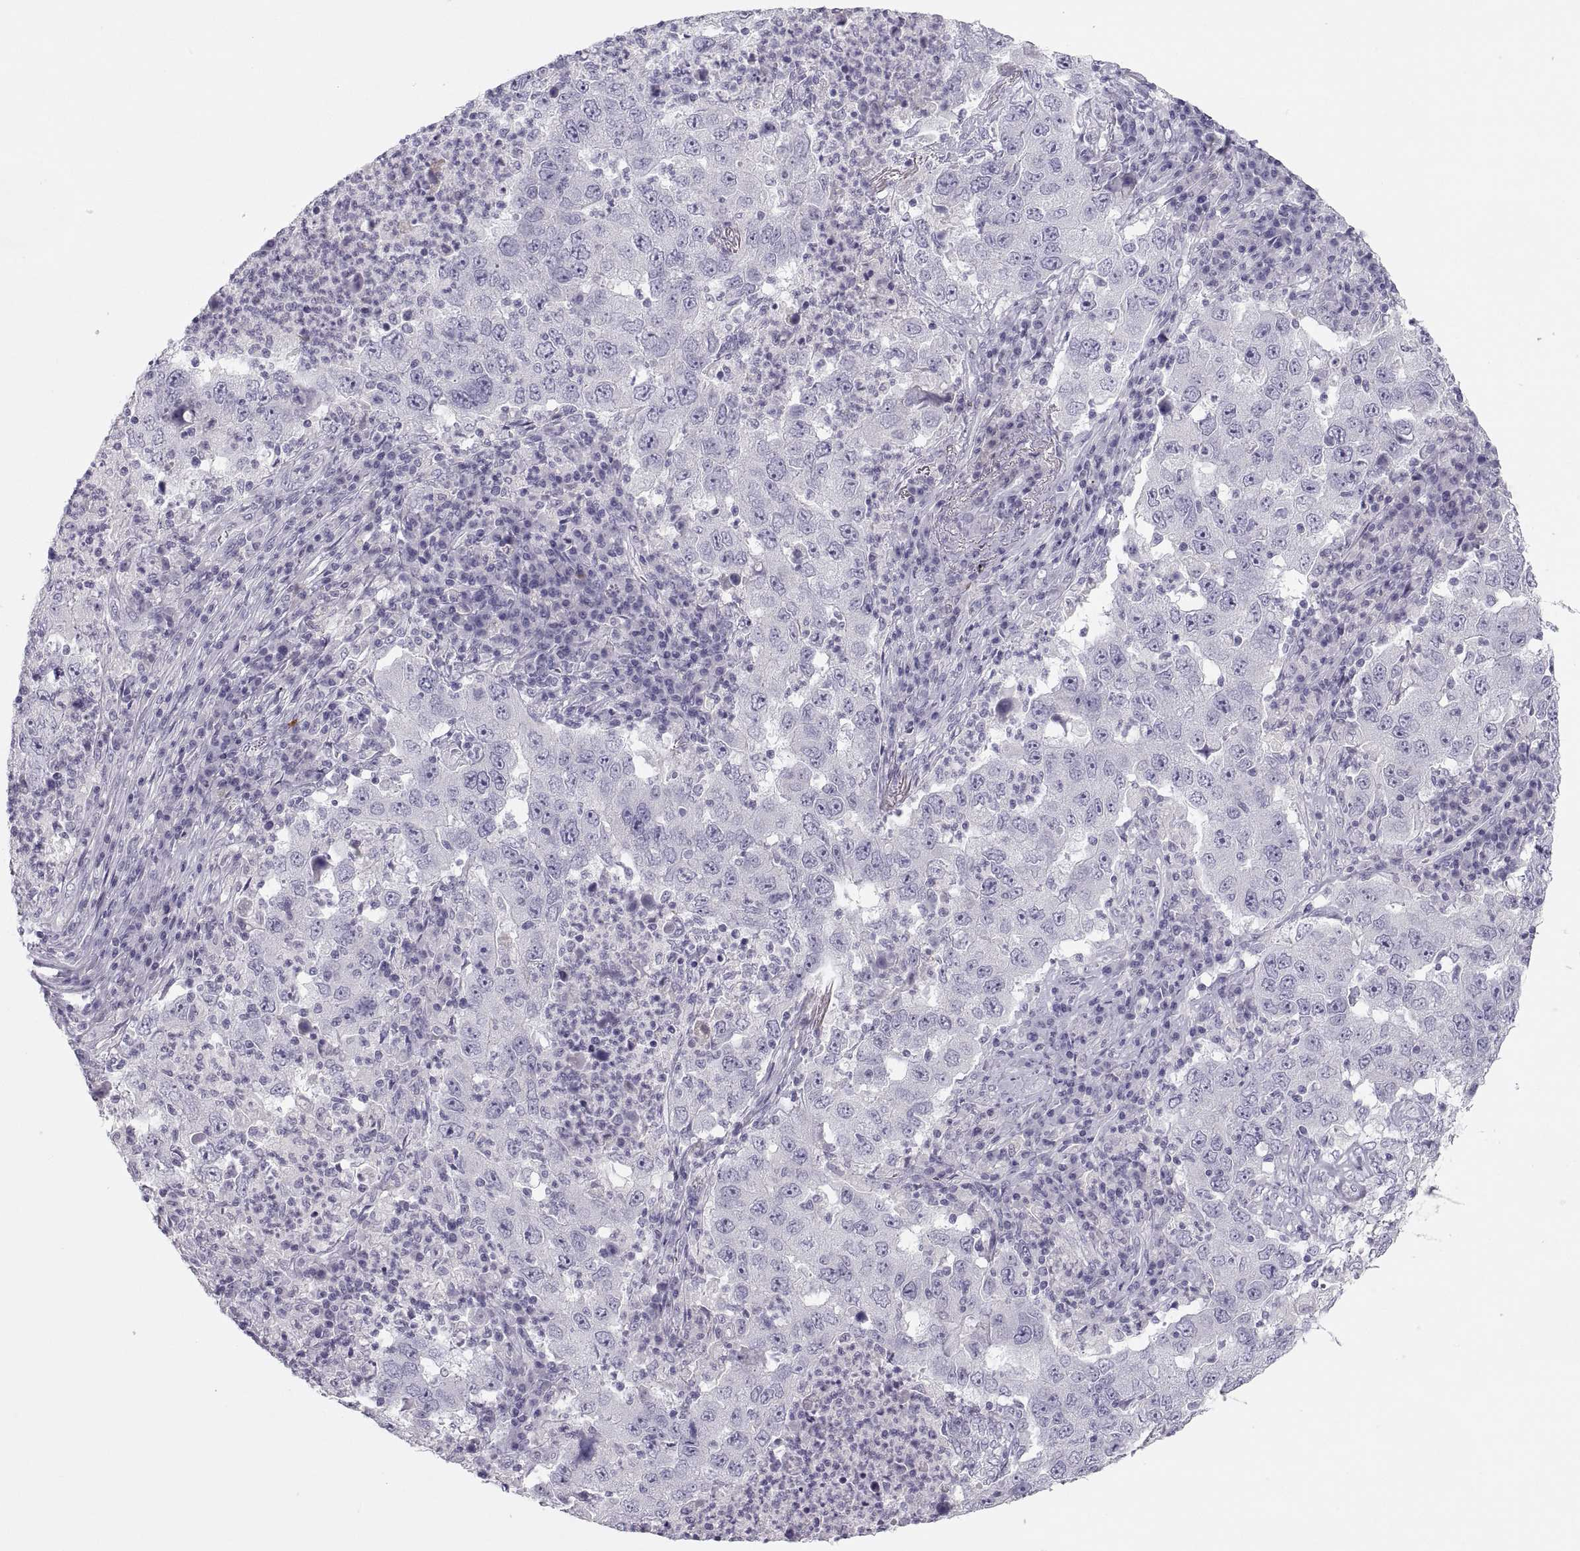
{"staining": {"intensity": "negative", "quantity": "none", "location": "none"}, "tissue": "lung cancer", "cell_type": "Tumor cells", "image_type": "cancer", "snomed": [{"axis": "morphology", "description": "Adenocarcinoma, NOS"}, {"axis": "topography", "description": "Lung"}], "caption": "The photomicrograph demonstrates no staining of tumor cells in lung cancer (adenocarcinoma).", "gene": "MAGEB2", "patient": {"sex": "male", "age": 73}}